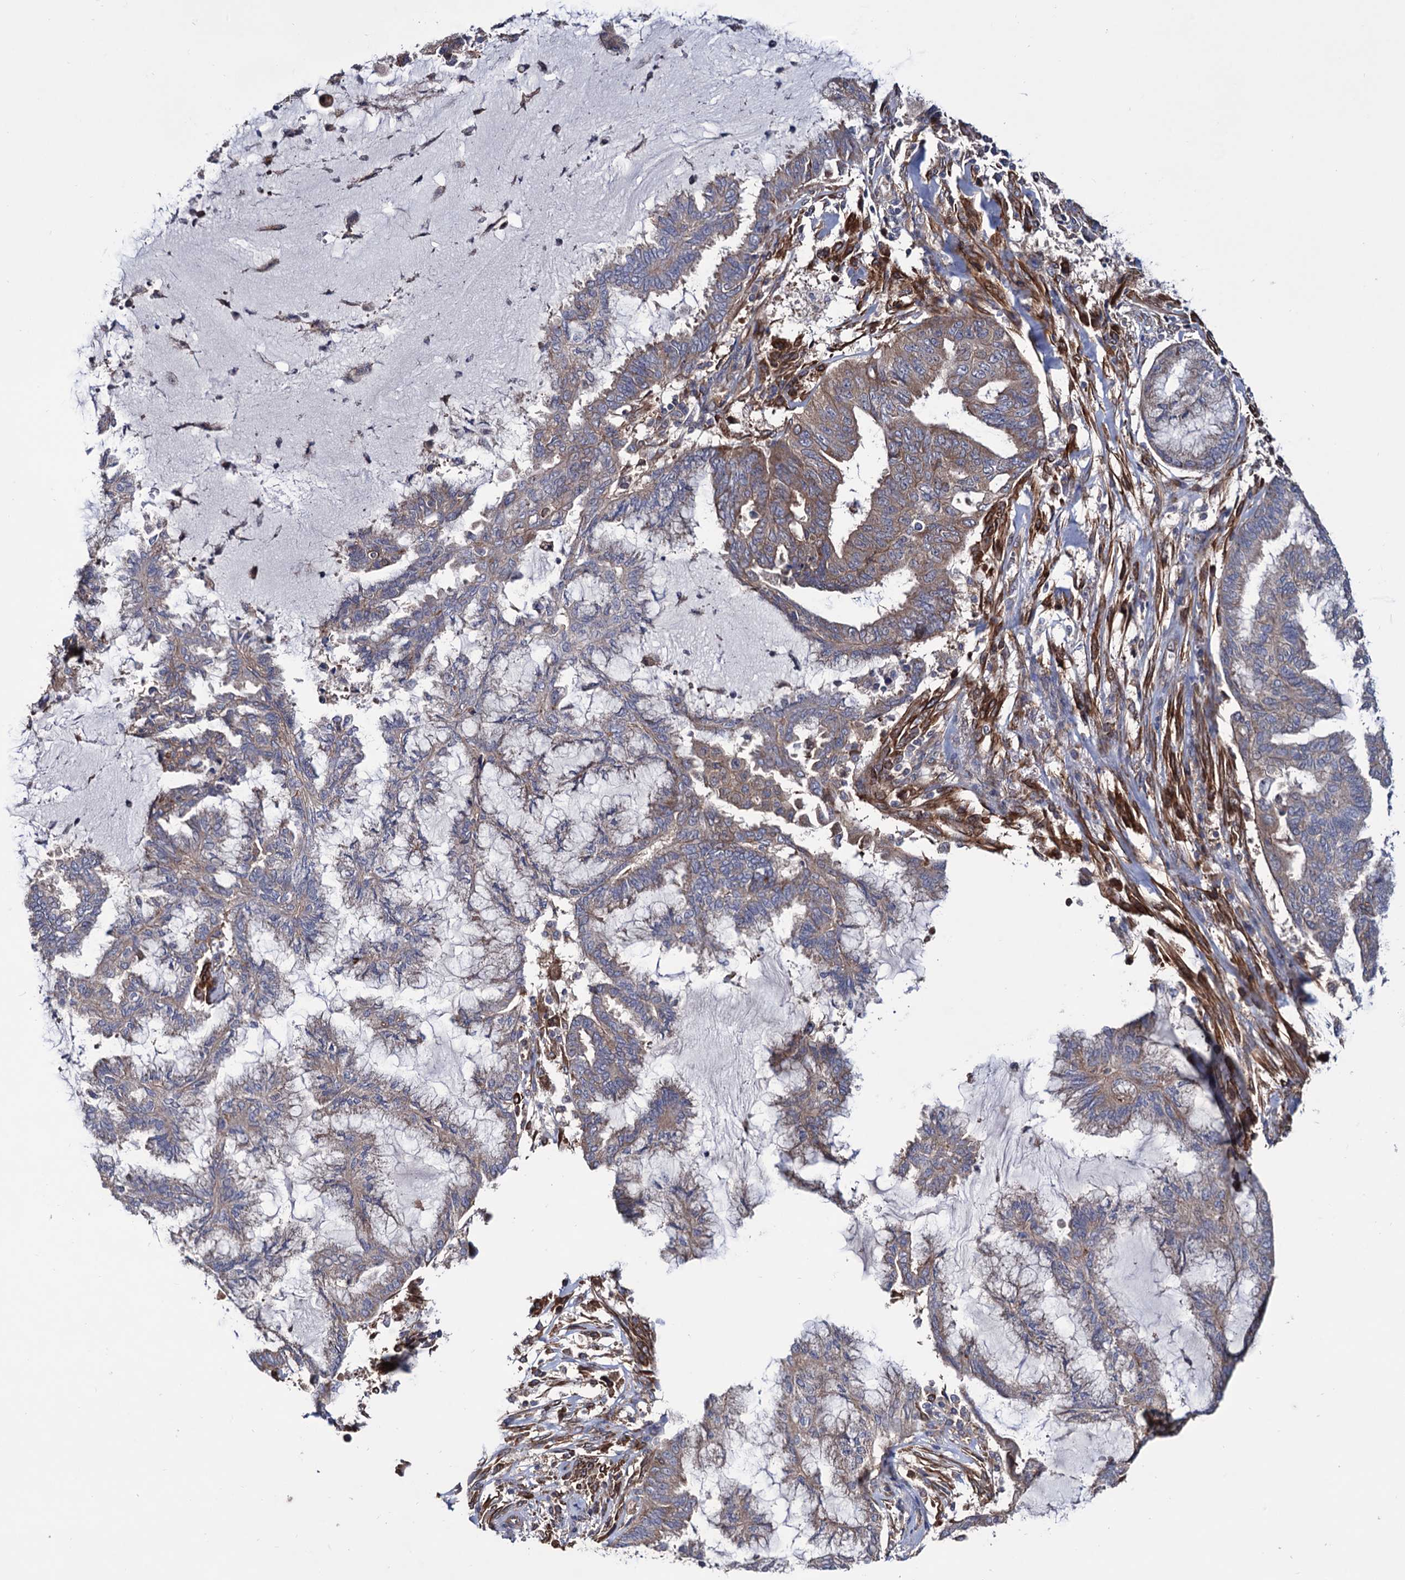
{"staining": {"intensity": "moderate", "quantity": "<25%", "location": "cytoplasmic/membranous"}, "tissue": "endometrial cancer", "cell_type": "Tumor cells", "image_type": "cancer", "snomed": [{"axis": "morphology", "description": "Adenocarcinoma, NOS"}, {"axis": "topography", "description": "Endometrium"}], "caption": "Human adenocarcinoma (endometrial) stained with a protein marker exhibits moderate staining in tumor cells.", "gene": "FERMT2", "patient": {"sex": "female", "age": 86}}